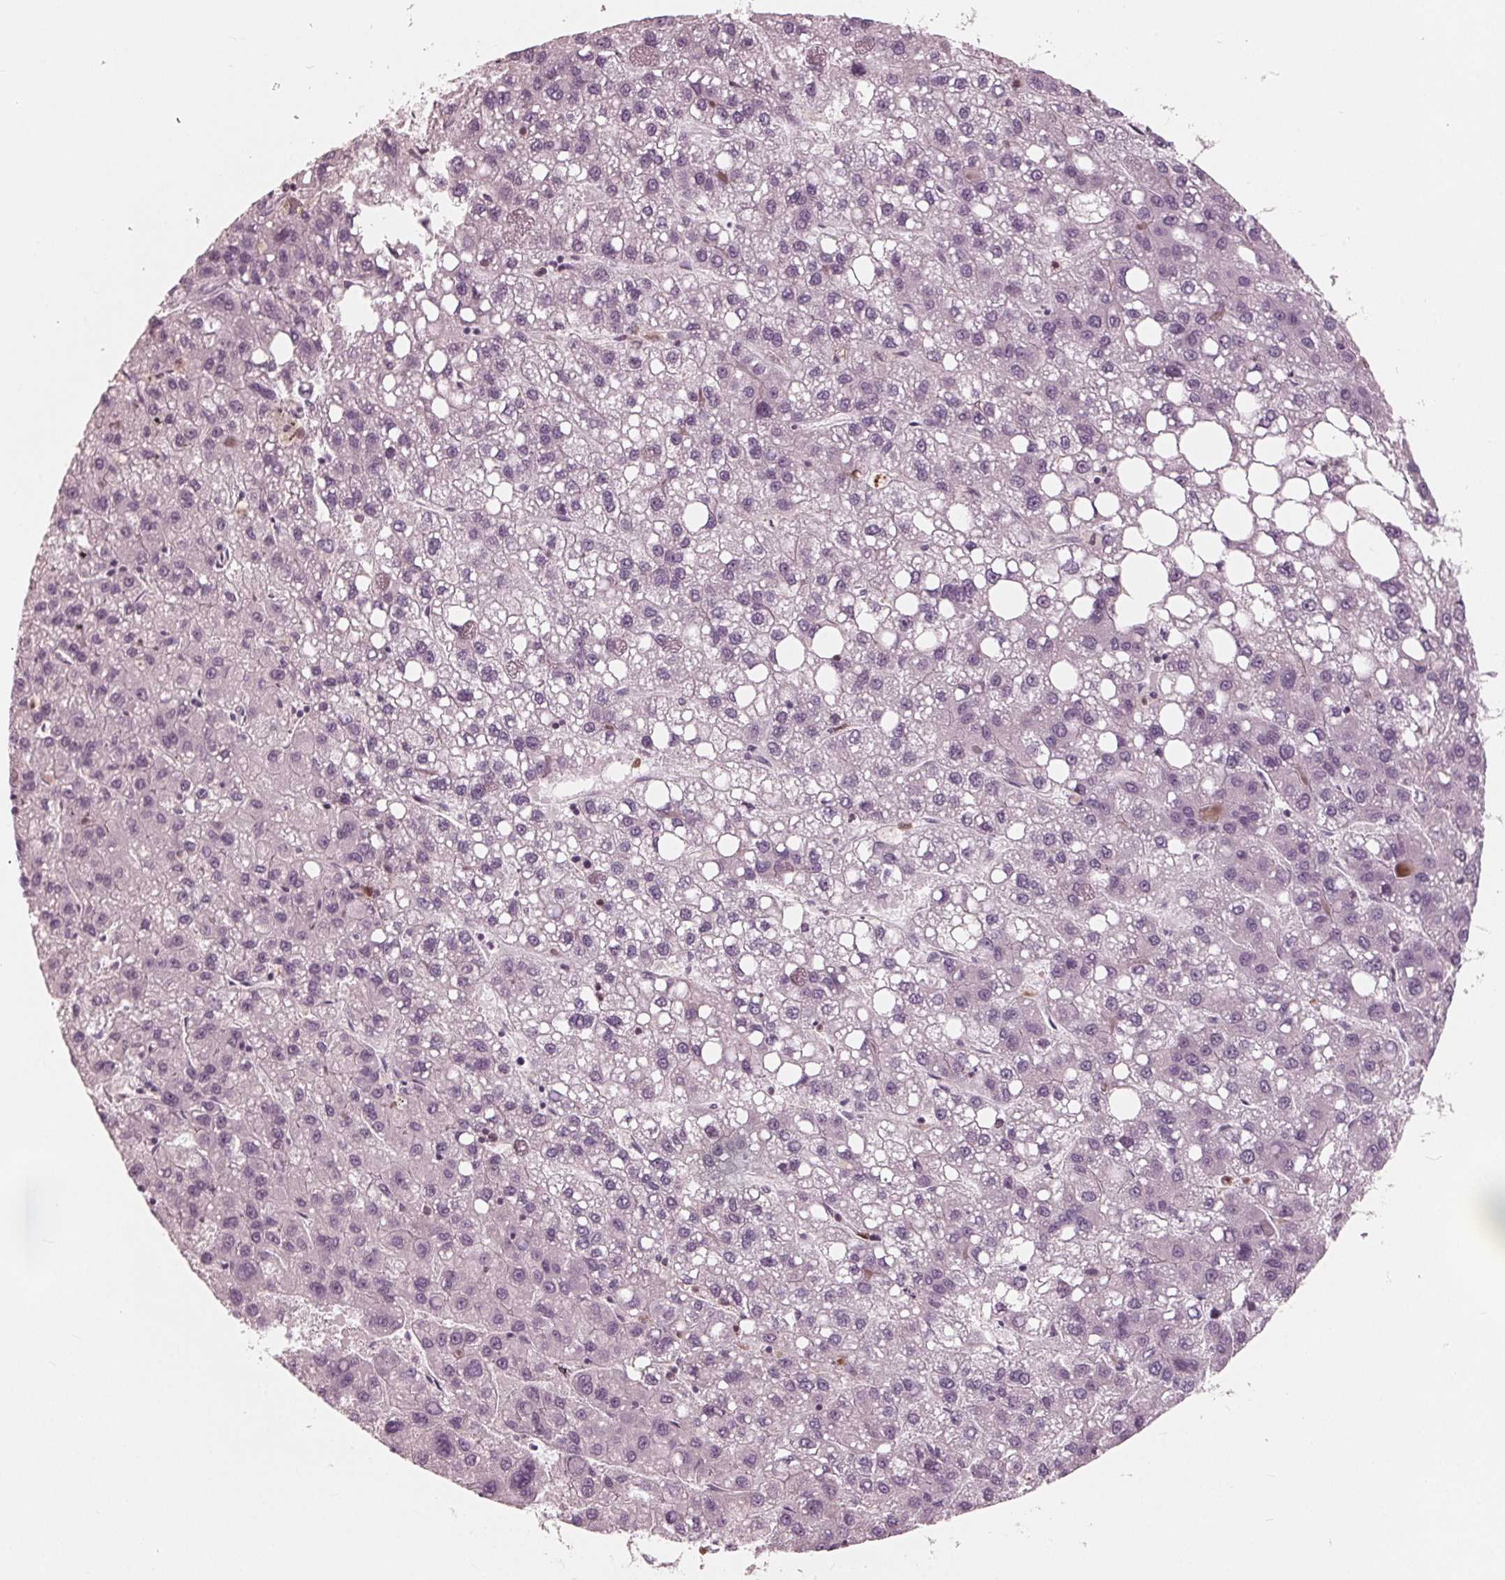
{"staining": {"intensity": "negative", "quantity": "none", "location": "none"}, "tissue": "liver cancer", "cell_type": "Tumor cells", "image_type": "cancer", "snomed": [{"axis": "morphology", "description": "Carcinoma, Hepatocellular, NOS"}, {"axis": "topography", "description": "Liver"}], "caption": "Micrograph shows no protein positivity in tumor cells of liver cancer (hepatocellular carcinoma) tissue.", "gene": "ING3", "patient": {"sex": "female", "age": 82}}